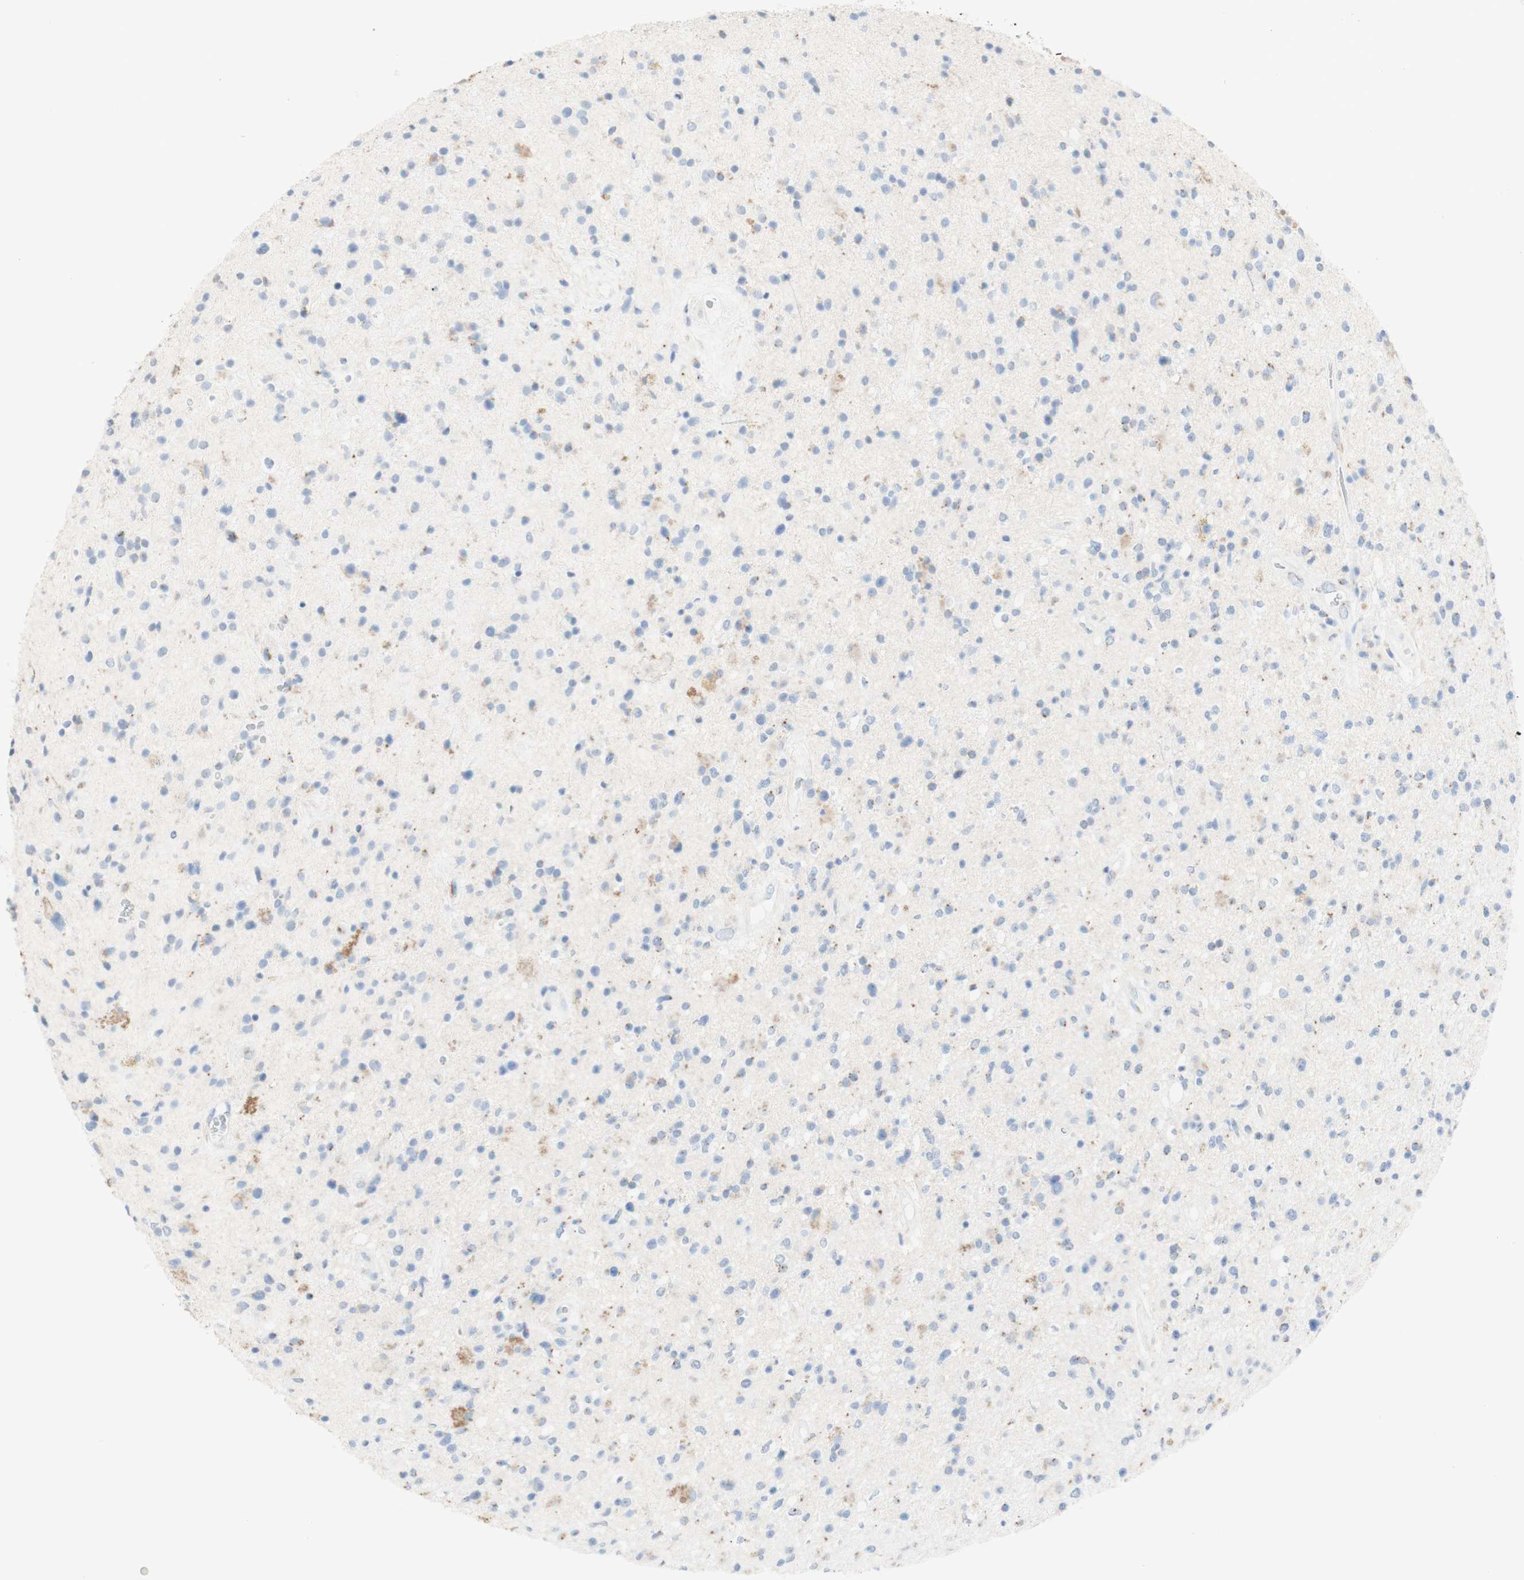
{"staining": {"intensity": "moderate", "quantity": "<25%", "location": "cytoplasmic/membranous"}, "tissue": "glioma", "cell_type": "Tumor cells", "image_type": "cancer", "snomed": [{"axis": "morphology", "description": "Glioma, malignant, High grade"}, {"axis": "topography", "description": "Brain"}], "caption": "This is an image of immunohistochemistry staining of high-grade glioma (malignant), which shows moderate positivity in the cytoplasmic/membranous of tumor cells.", "gene": "MANEA", "patient": {"sex": "male", "age": 33}}